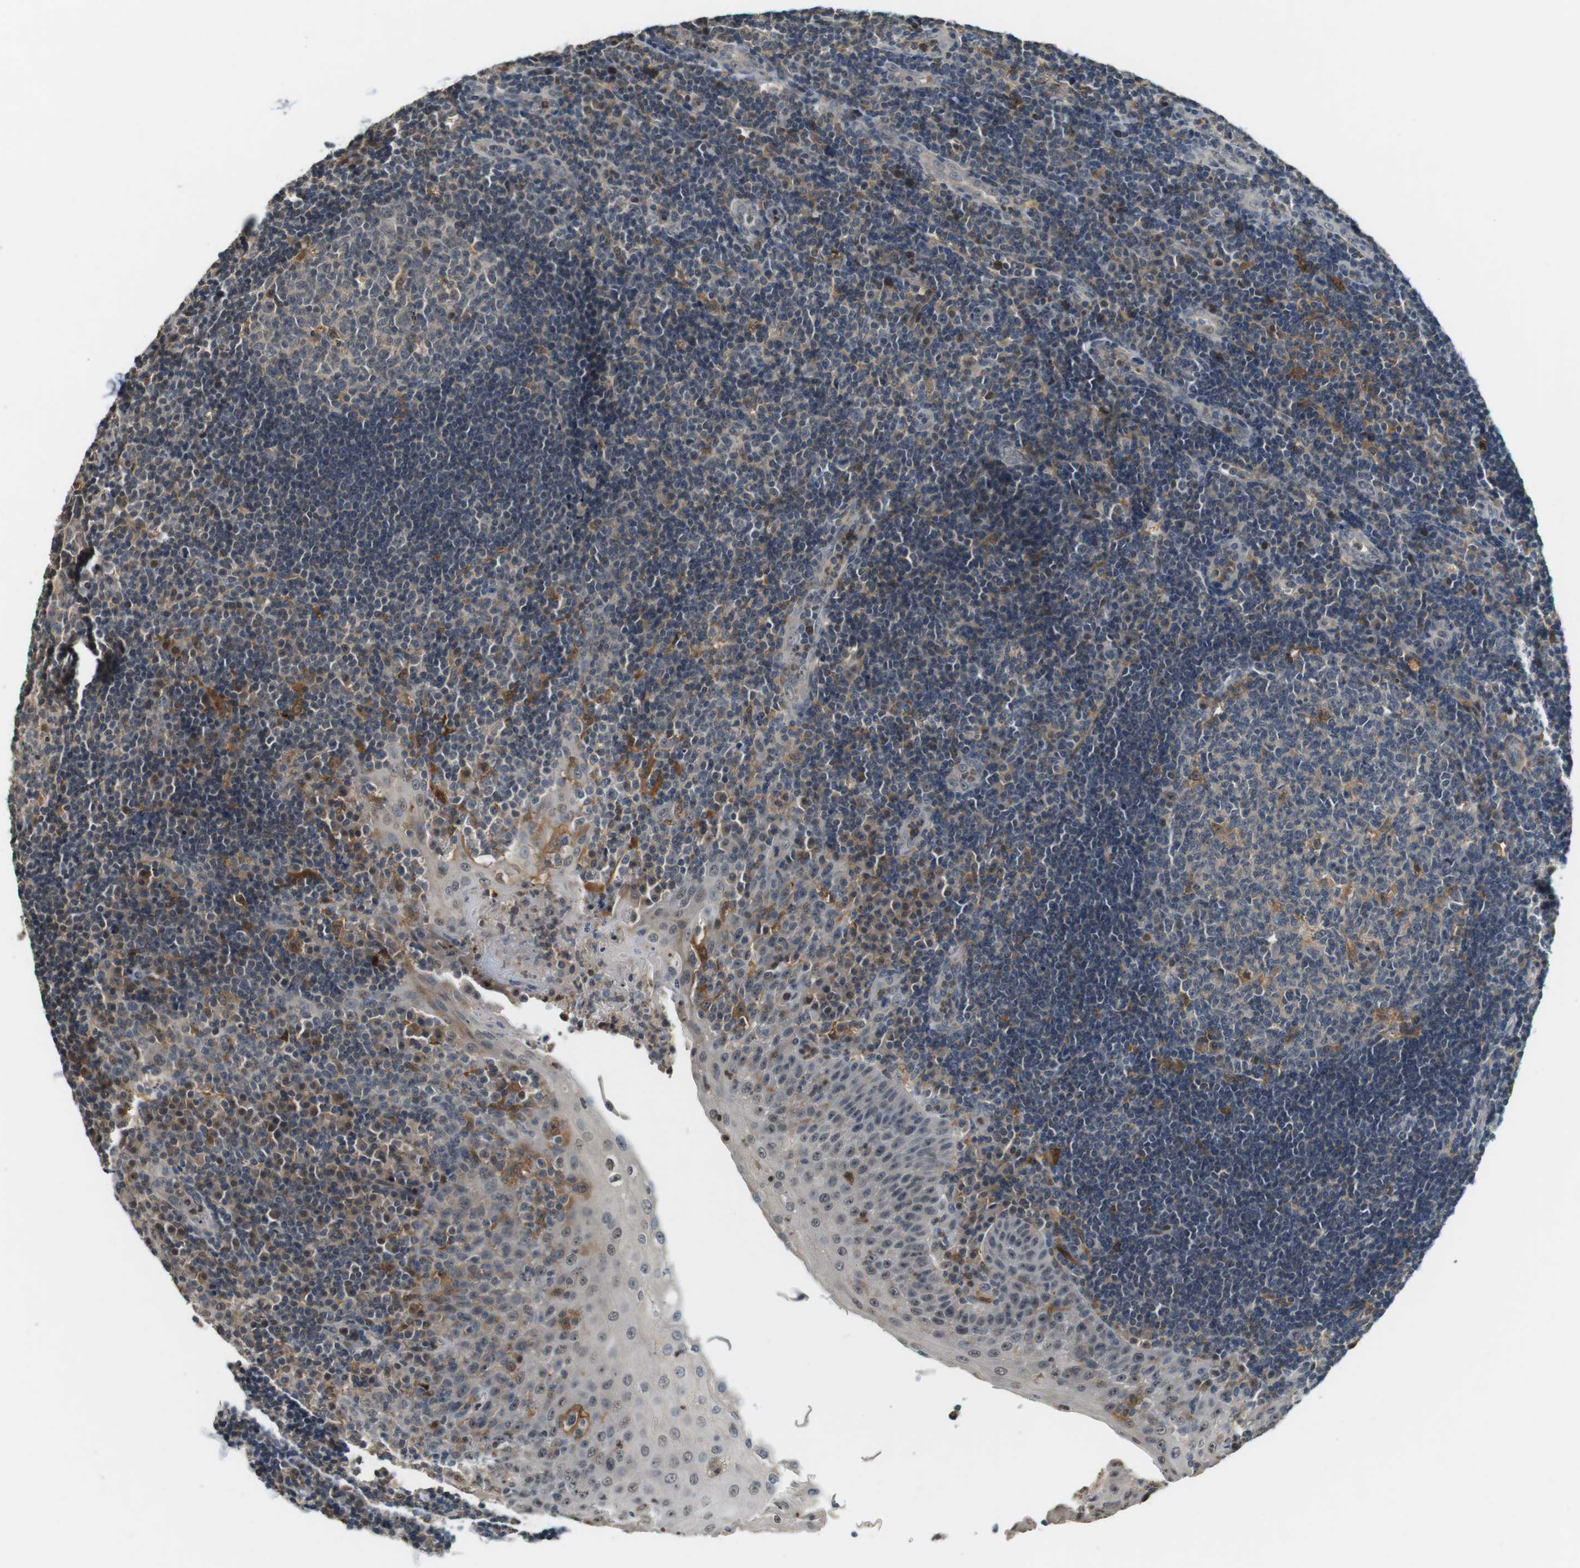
{"staining": {"intensity": "moderate", "quantity": "<25%", "location": "cytoplasmic/membranous,nuclear"}, "tissue": "tonsil", "cell_type": "Germinal center cells", "image_type": "normal", "snomed": [{"axis": "morphology", "description": "Normal tissue, NOS"}, {"axis": "topography", "description": "Tonsil"}], "caption": "This micrograph demonstrates unremarkable tonsil stained with immunohistochemistry to label a protein in brown. The cytoplasmic/membranous,nuclear of germinal center cells show moderate positivity for the protein. Nuclei are counter-stained blue.", "gene": "CDK14", "patient": {"sex": "female", "age": 40}}